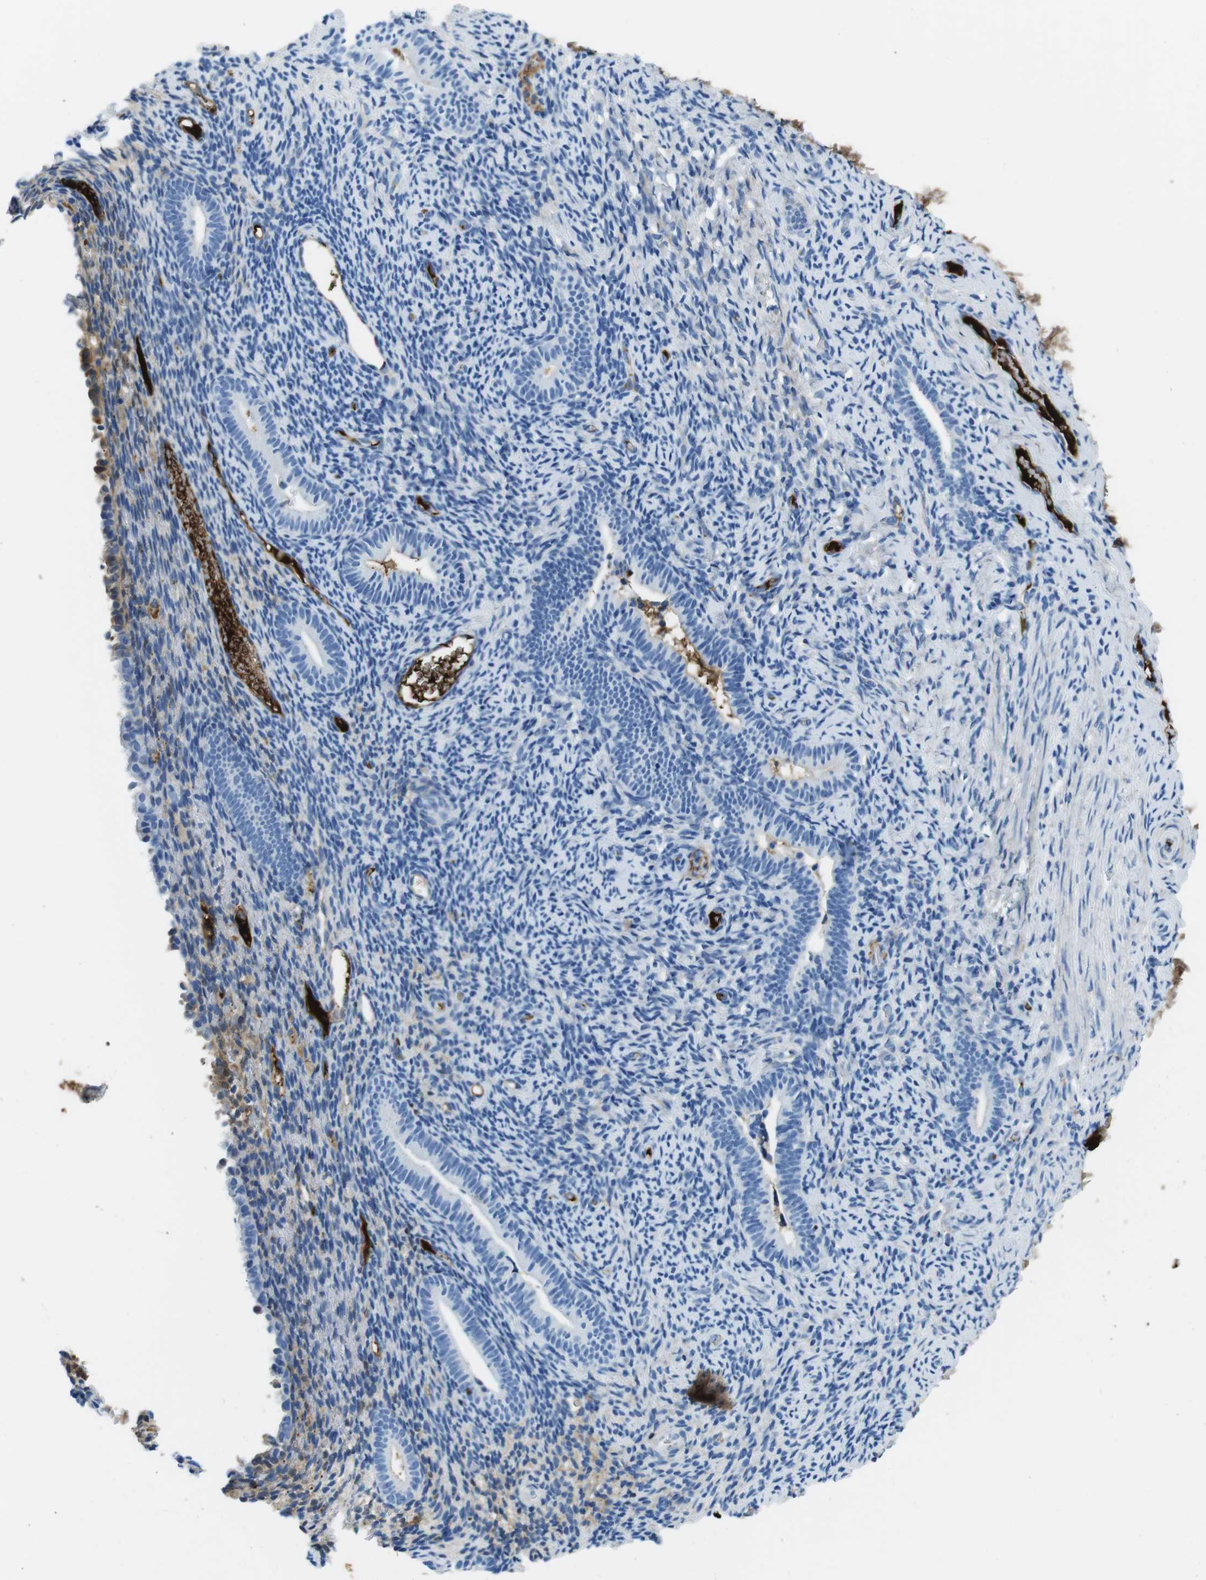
{"staining": {"intensity": "negative", "quantity": "none", "location": "none"}, "tissue": "endometrium", "cell_type": "Cells in endometrial stroma", "image_type": "normal", "snomed": [{"axis": "morphology", "description": "Normal tissue, NOS"}, {"axis": "topography", "description": "Endometrium"}], "caption": "Immunohistochemistry of normal endometrium displays no positivity in cells in endometrial stroma. The staining was performed using DAB (3,3'-diaminobenzidine) to visualize the protein expression in brown, while the nuclei were stained in blue with hematoxylin (Magnification: 20x).", "gene": "IGKC", "patient": {"sex": "female", "age": 51}}